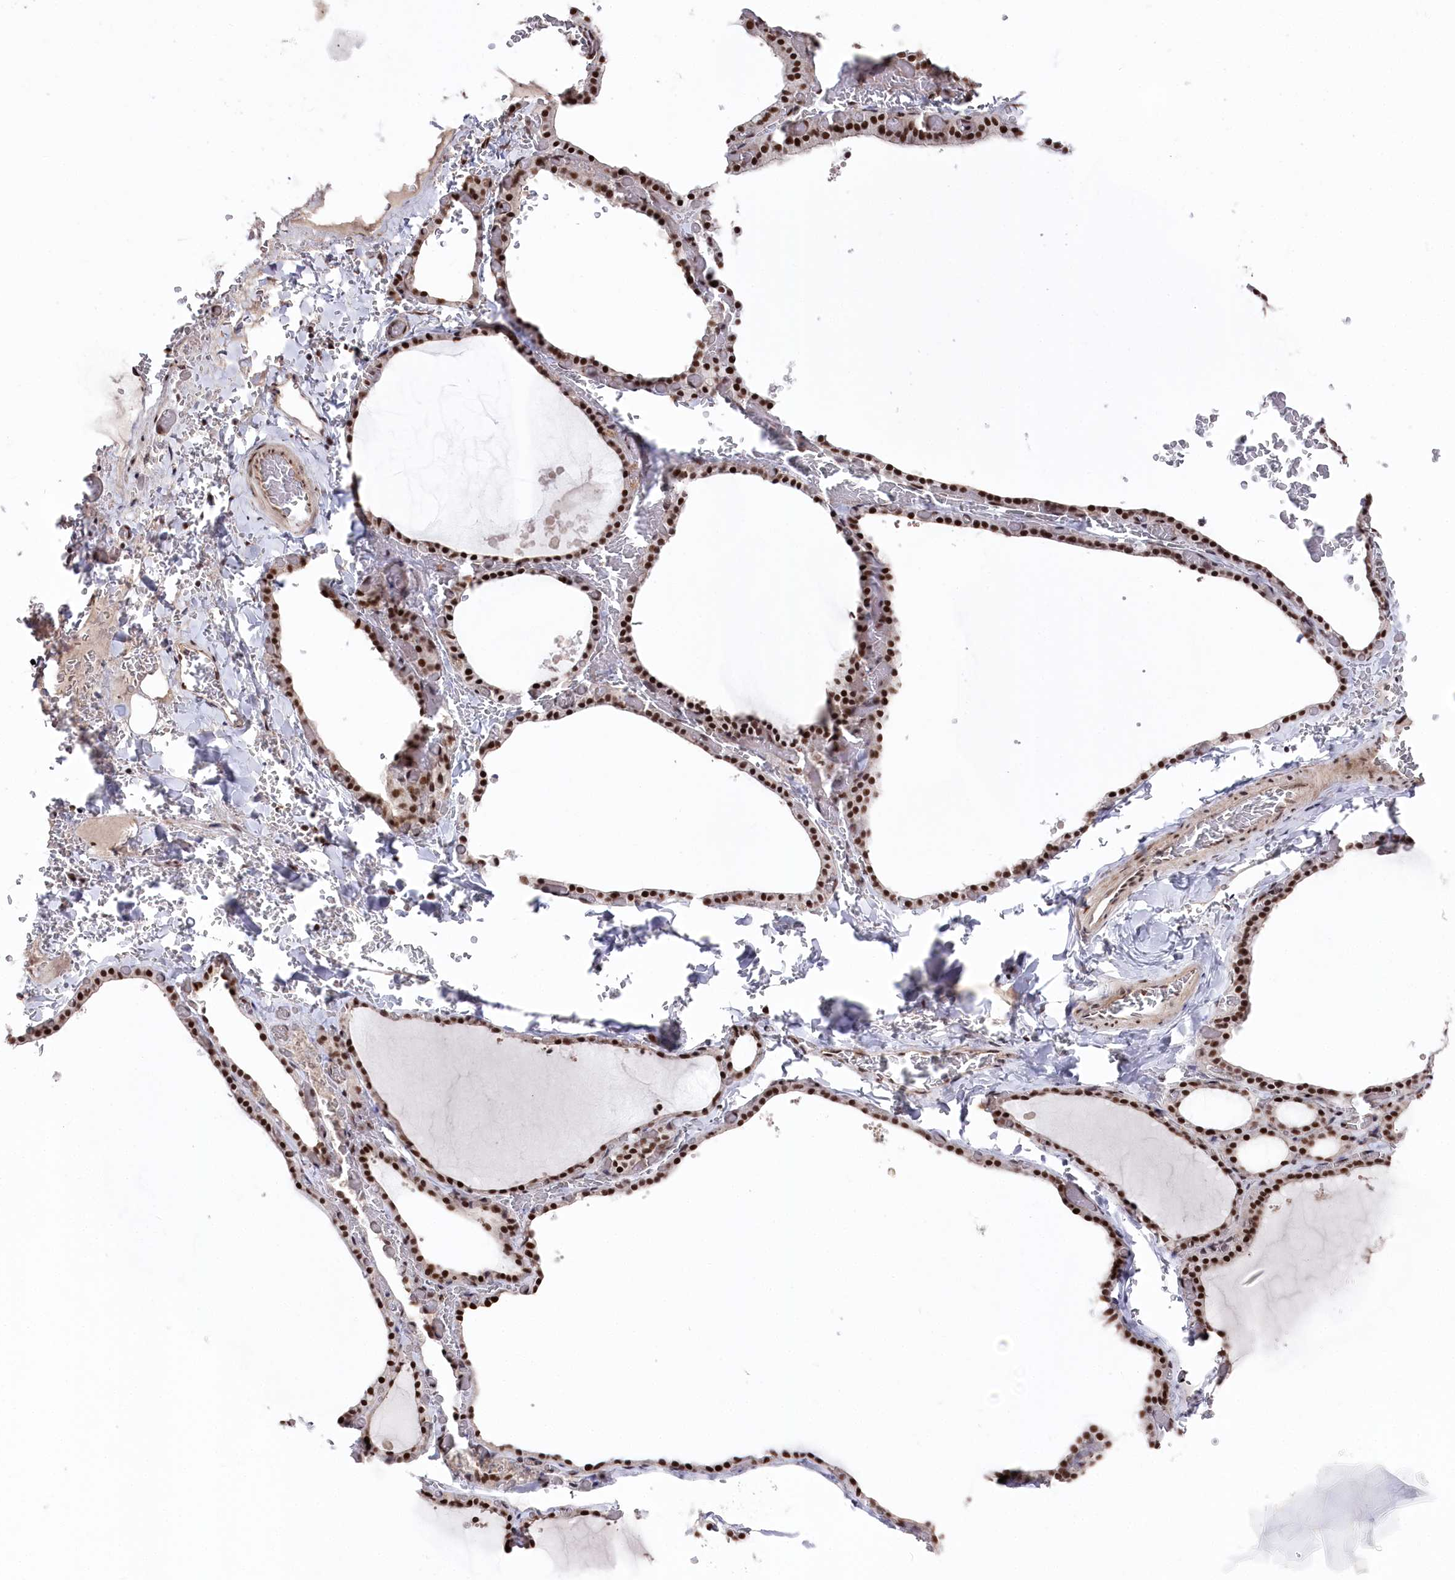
{"staining": {"intensity": "strong", "quantity": ">75%", "location": "nuclear"}, "tissue": "thyroid gland", "cell_type": "Glandular cells", "image_type": "normal", "snomed": [{"axis": "morphology", "description": "Normal tissue, NOS"}, {"axis": "topography", "description": "Thyroid gland"}], "caption": "Immunohistochemistry histopathology image of benign thyroid gland stained for a protein (brown), which reveals high levels of strong nuclear staining in about >75% of glandular cells.", "gene": "POLR2H", "patient": {"sex": "female", "age": 39}}